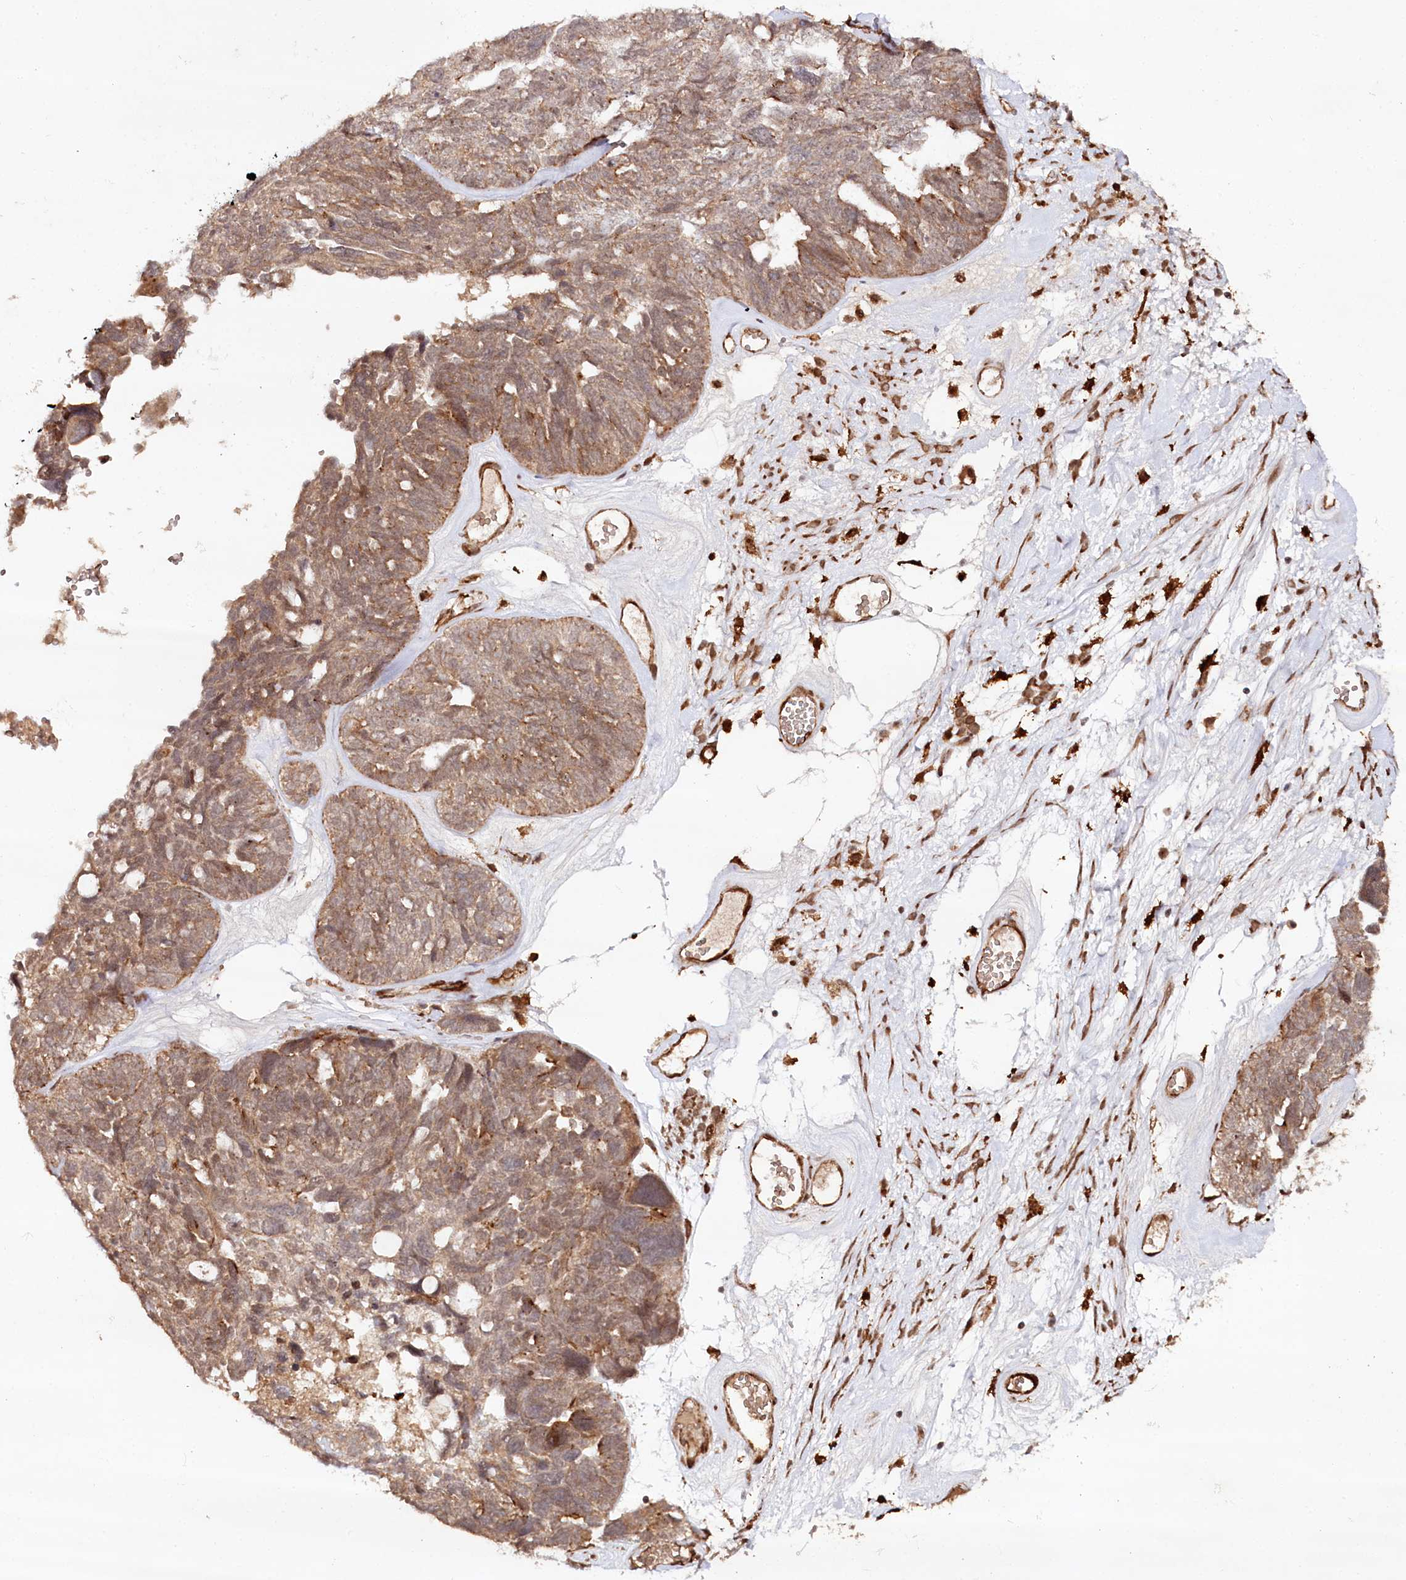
{"staining": {"intensity": "moderate", "quantity": ">75%", "location": "cytoplasmic/membranous,nuclear"}, "tissue": "ovarian cancer", "cell_type": "Tumor cells", "image_type": "cancer", "snomed": [{"axis": "morphology", "description": "Cystadenocarcinoma, serous, NOS"}, {"axis": "topography", "description": "Ovary"}], "caption": "Protein analysis of serous cystadenocarcinoma (ovarian) tissue displays moderate cytoplasmic/membranous and nuclear expression in about >75% of tumor cells.", "gene": "ALKBH8", "patient": {"sex": "female", "age": 79}}